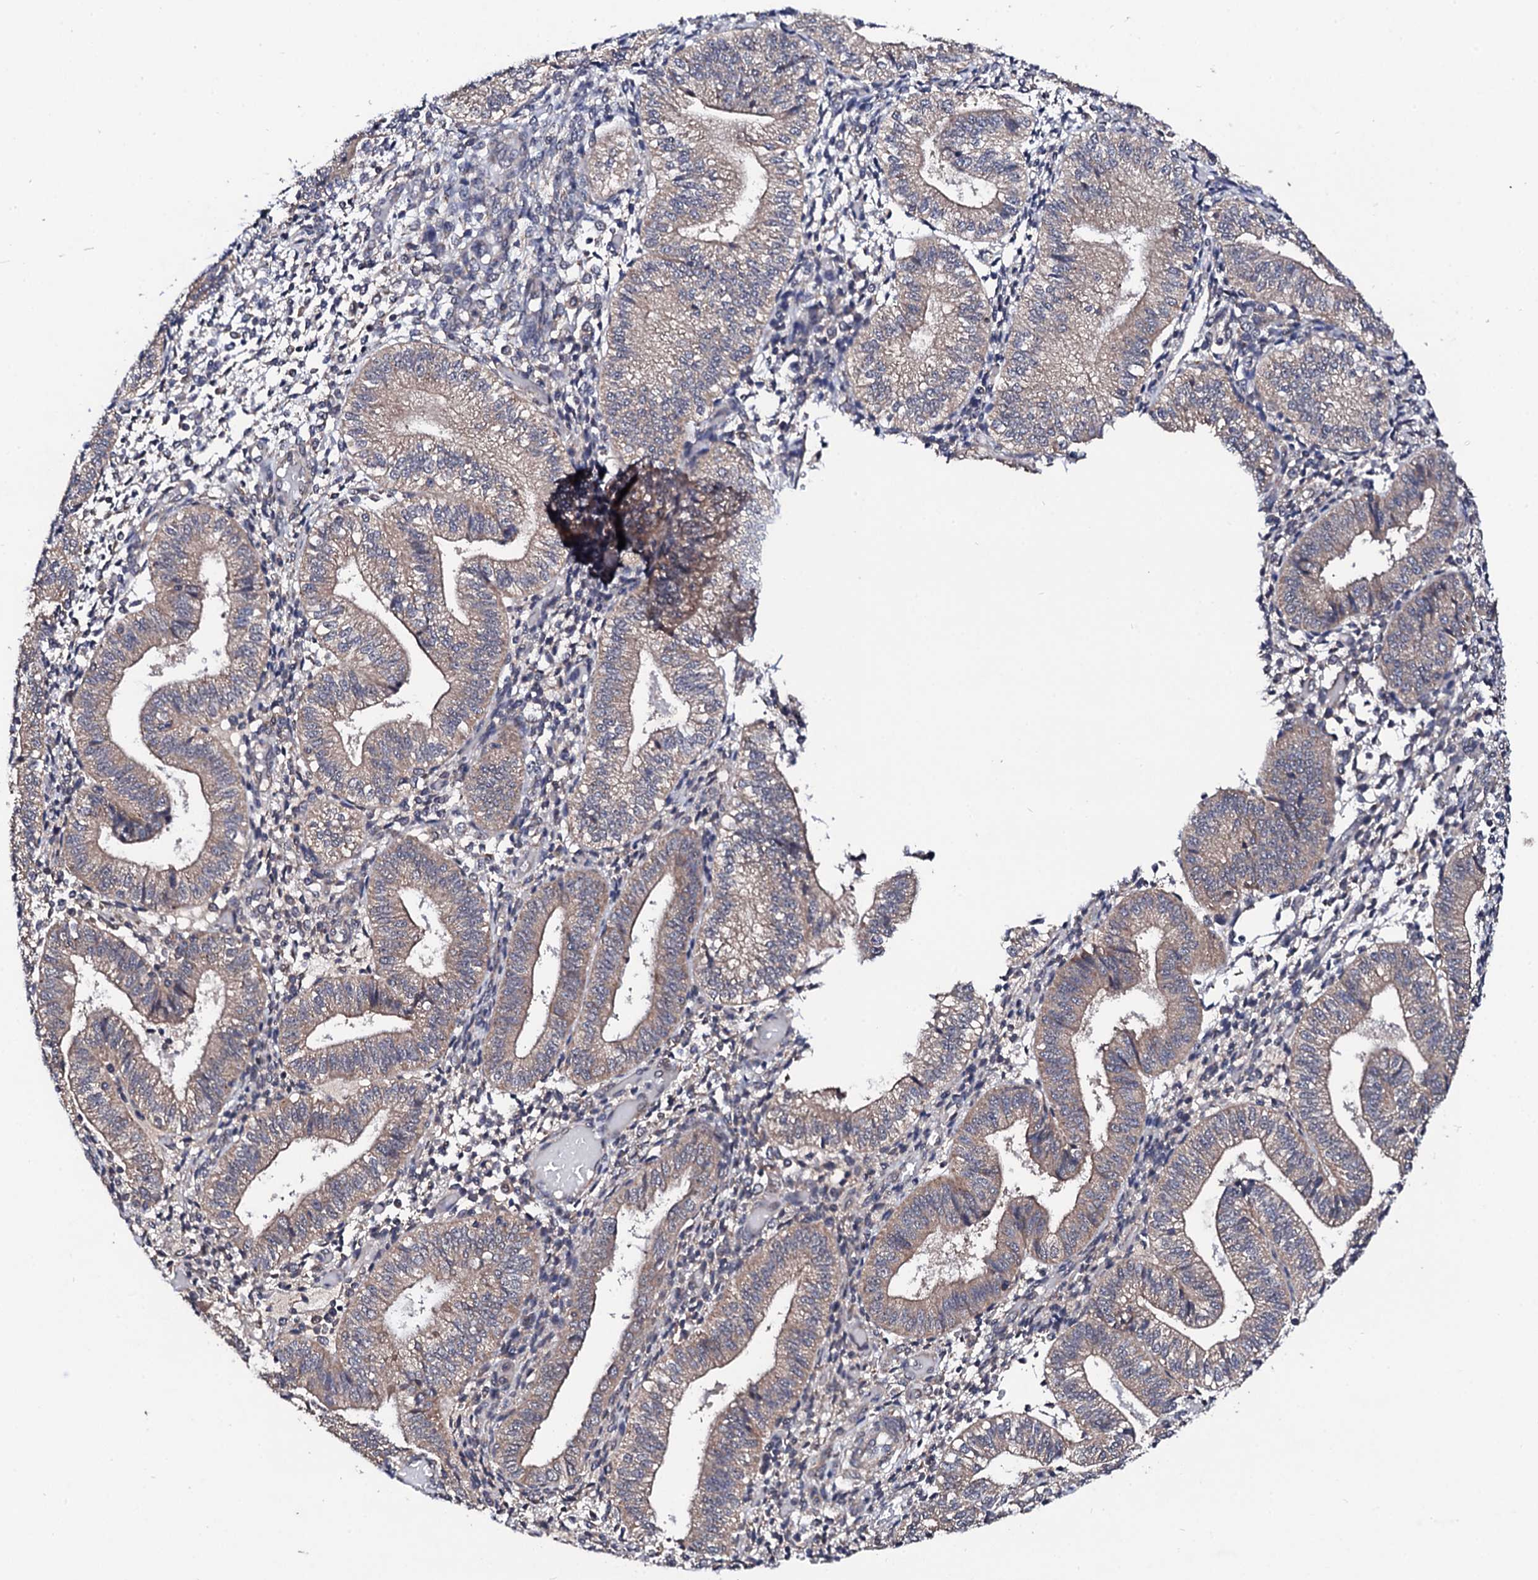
{"staining": {"intensity": "negative", "quantity": "none", "location": "none"}, "tissue": "endometrium", "cell_type": "Cells in endometrial stroma", "image_type": "normal", "snomed": [{"axis": "morphology", "description": "Normal tissue, NOS"}, {"axis": "topography", "description": "Endometrium"}], "caption": "IHC image of unremarkable endometrium: human endometrium stained with DAB (3,3'-diaminobenzidine) reveals no significant protein expression in cells in endometrial stroma.", "gene": "IP6K1", "patient": {"sex": "female", "age": 34}}